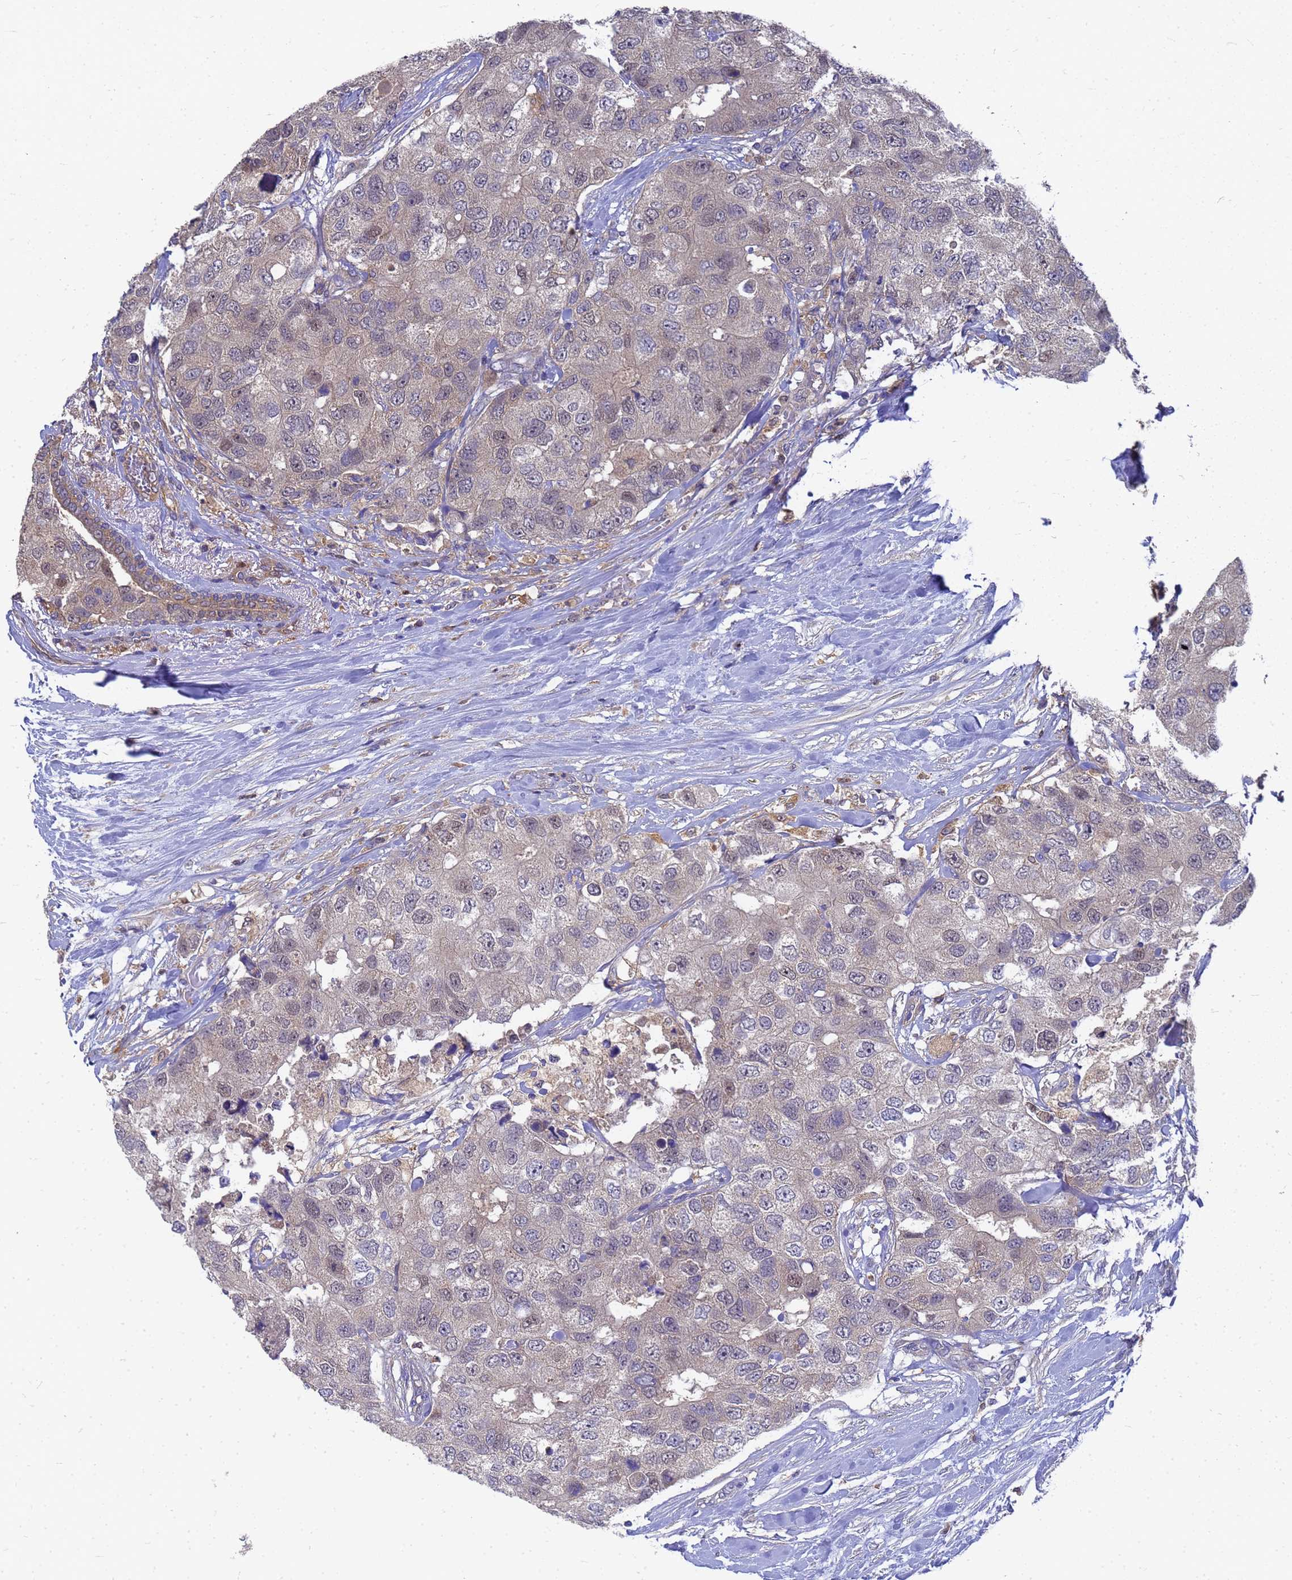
{"staining": {"intensity": "negative", "quantity": "none", "location": "none"}, "tissue": "breast cancer", "cell_type": "Tumor cells", "image_type": "cancer", "snomed": [{"axis": "morphology", "description": "Duct carcinoma"}, {"axis": "topography", "description": "Breast"}], "caption": "This is an immunohistochemistry image of breast invasive ductal carcinoma. There is no positivity in tumor cells.", "gene": "SLC35E2B", "patient": {"sex": "female", "age": 62}}